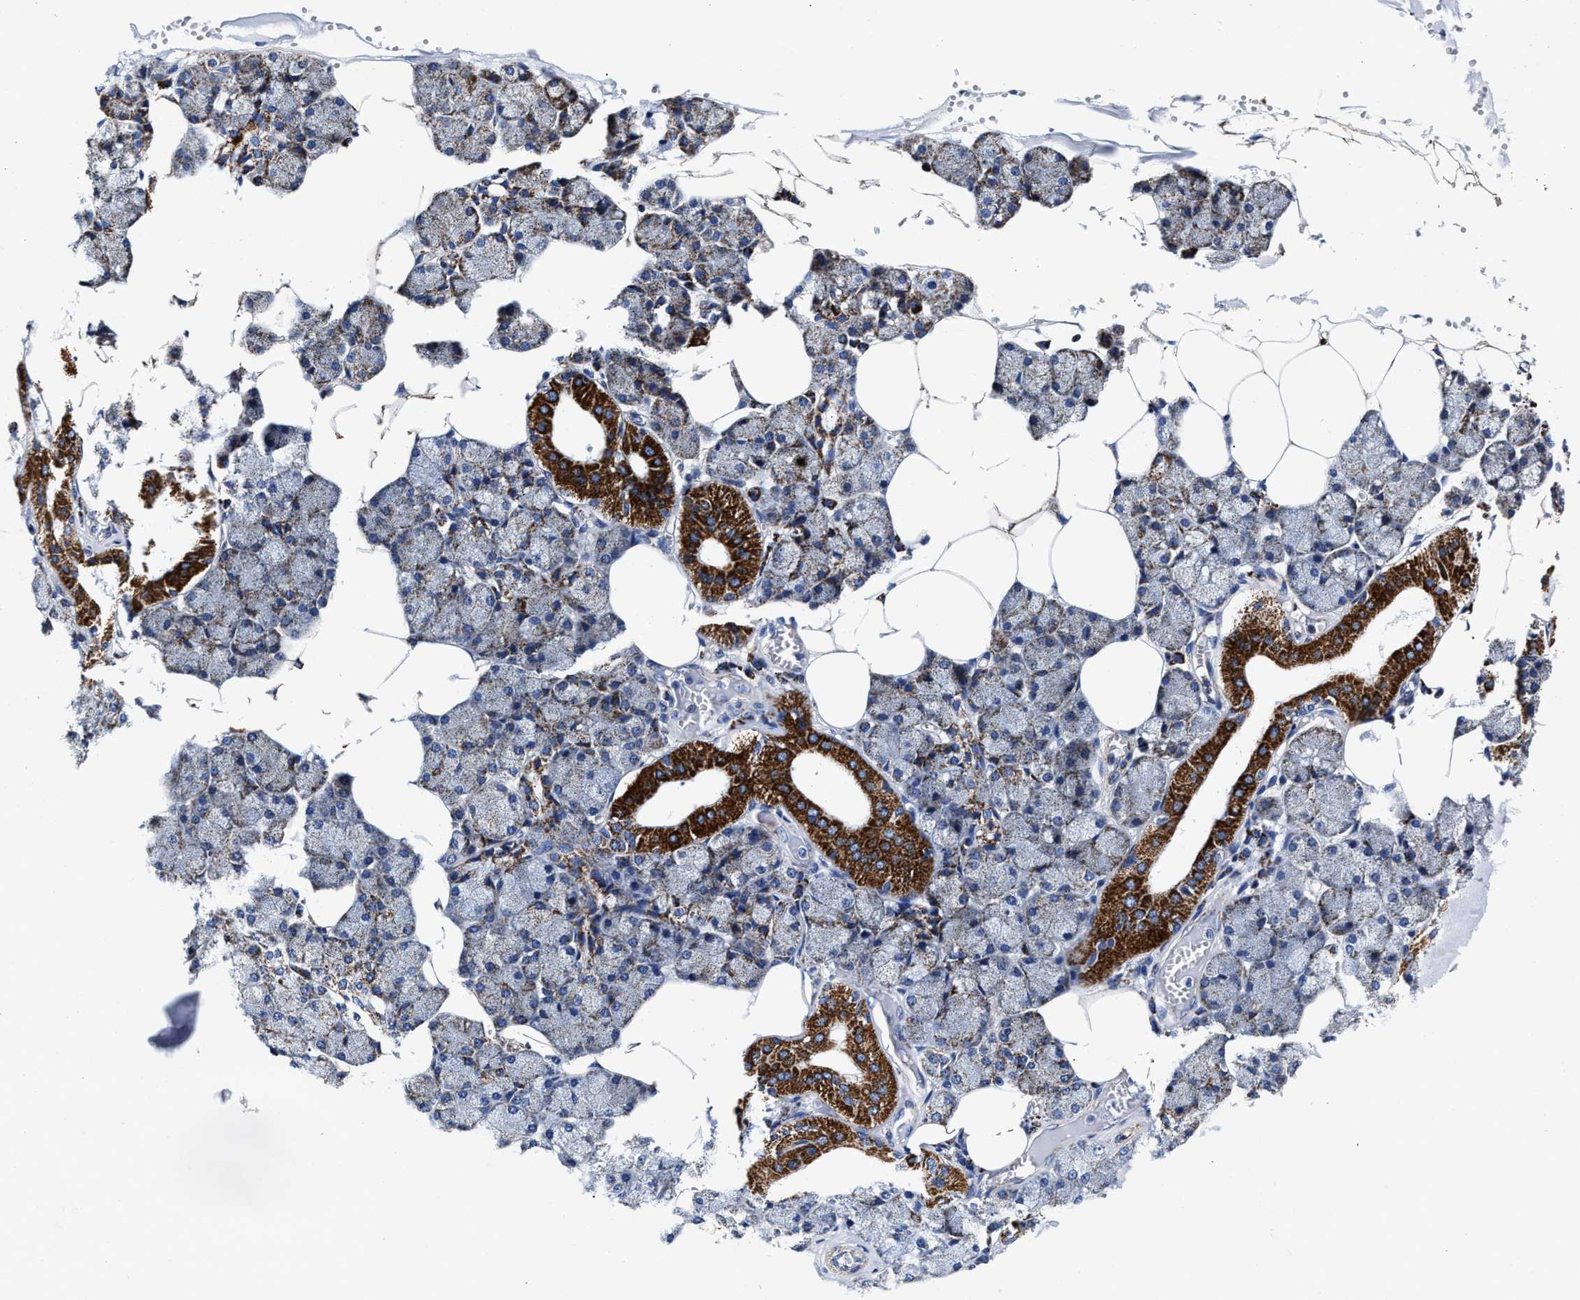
{"staining": {"intensity": "strong", "quantity": "<25%", "location": "cytoplasmic/membranous"}, "tissue": "salivary gland", "cell_type": "Glandular cells", "image_type": "normal", "snomed": [{"axis": "morphology", "description": "Normal tissue, NOS"}, {"axis": "topography", "description": "Salivary gland"}], "caption": "A histopathology image of human salivary gland stained for a protein reveals strong cytoplasmic/membranous brown staining in glandular cells.", "gene": "HINT2", "patient": {"sex": "male", "age": 62}}